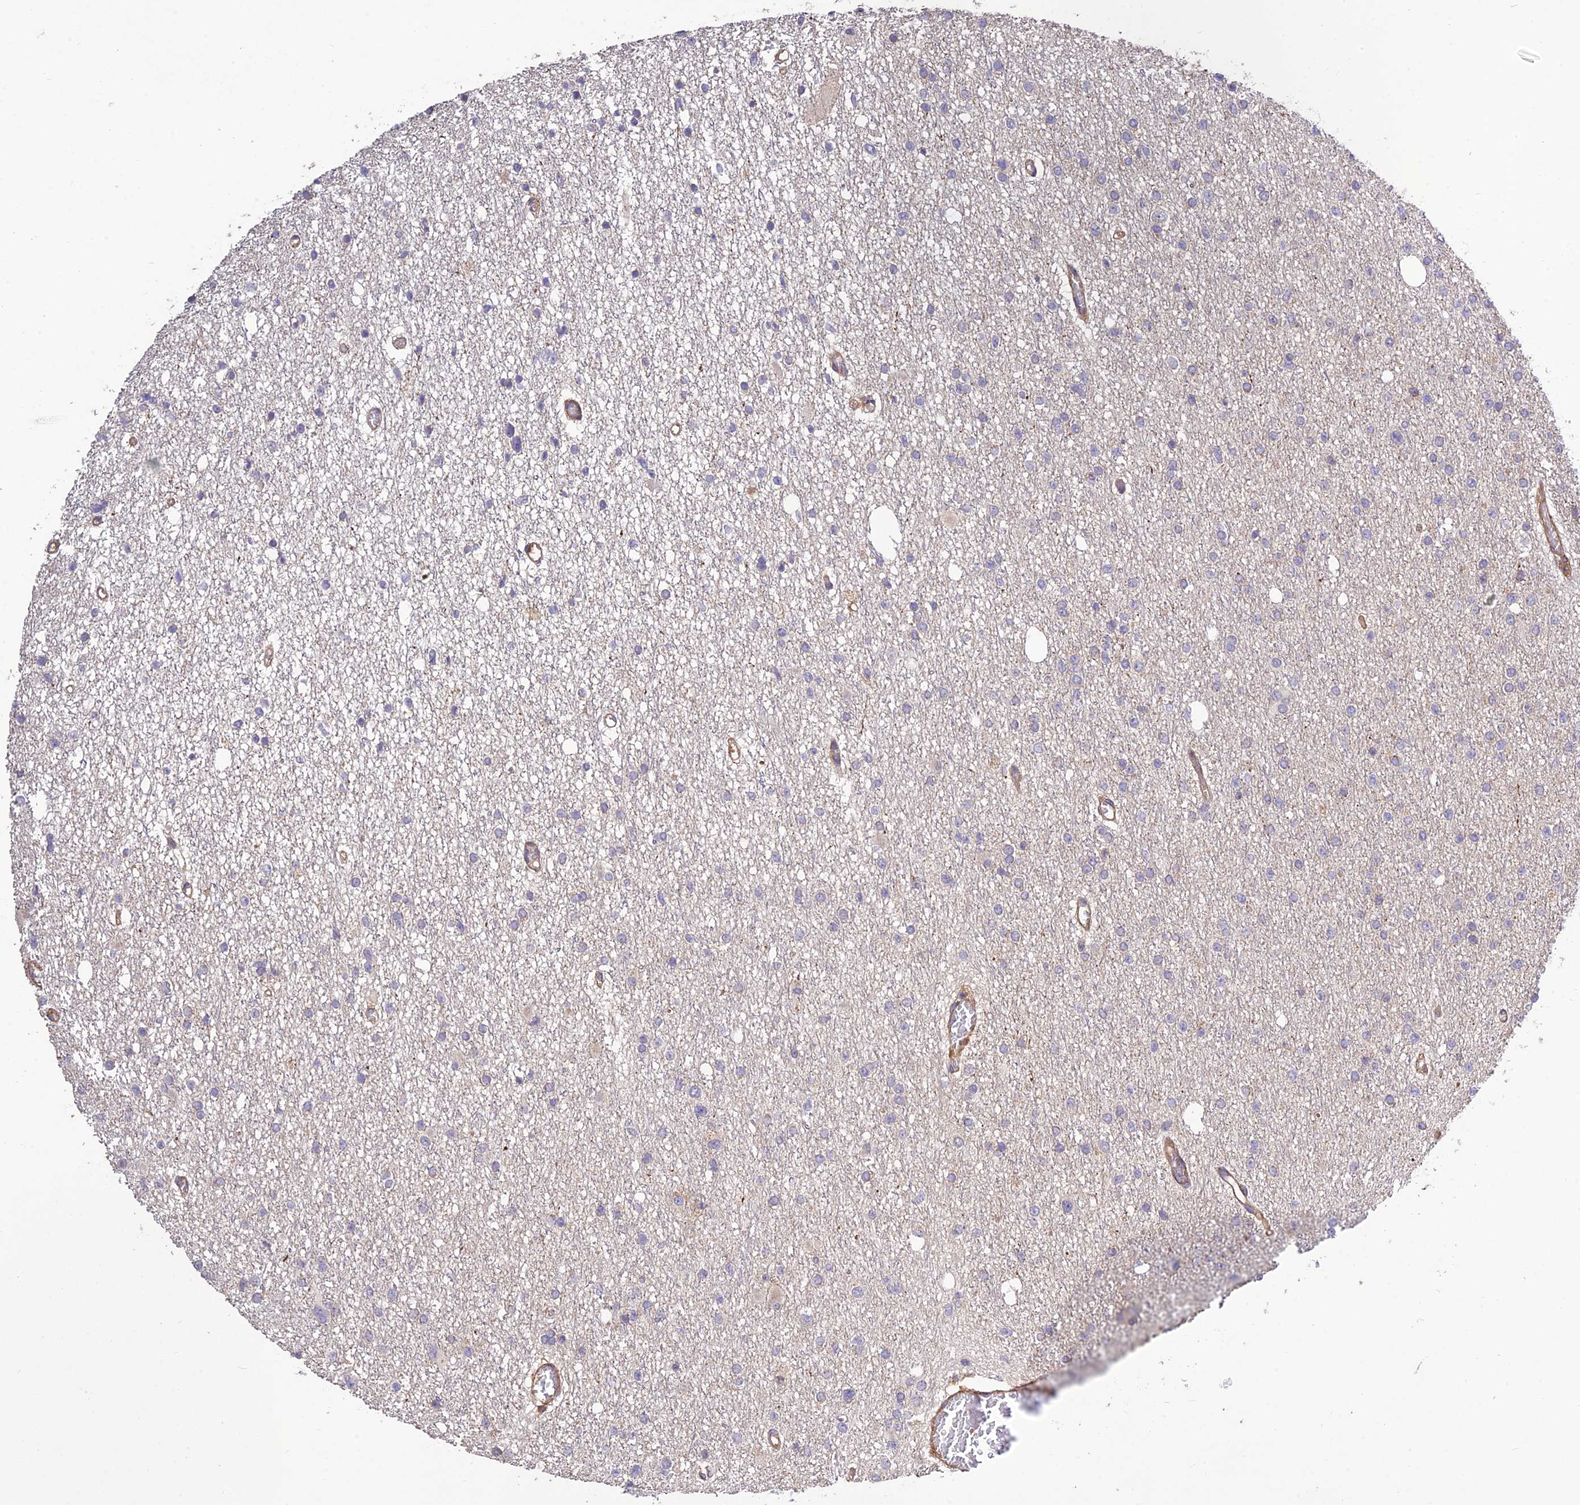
{"staining": {"intensity": "negative", "quantity": "none", "location": "none"}, "tissue": "glioma", "cell_type": "Tumor cells", "image_type": "cancer", "snomed": [{"axis": "morphology", "description": "Glioma, malignant, Low grade"}, {"axis": "topography", "description": "Brain"}], "caption": "There is no significant expression in tumor cells of glioma.", "gene": "TMEM131L", "patient": {"sex": "female", "age": 22}}